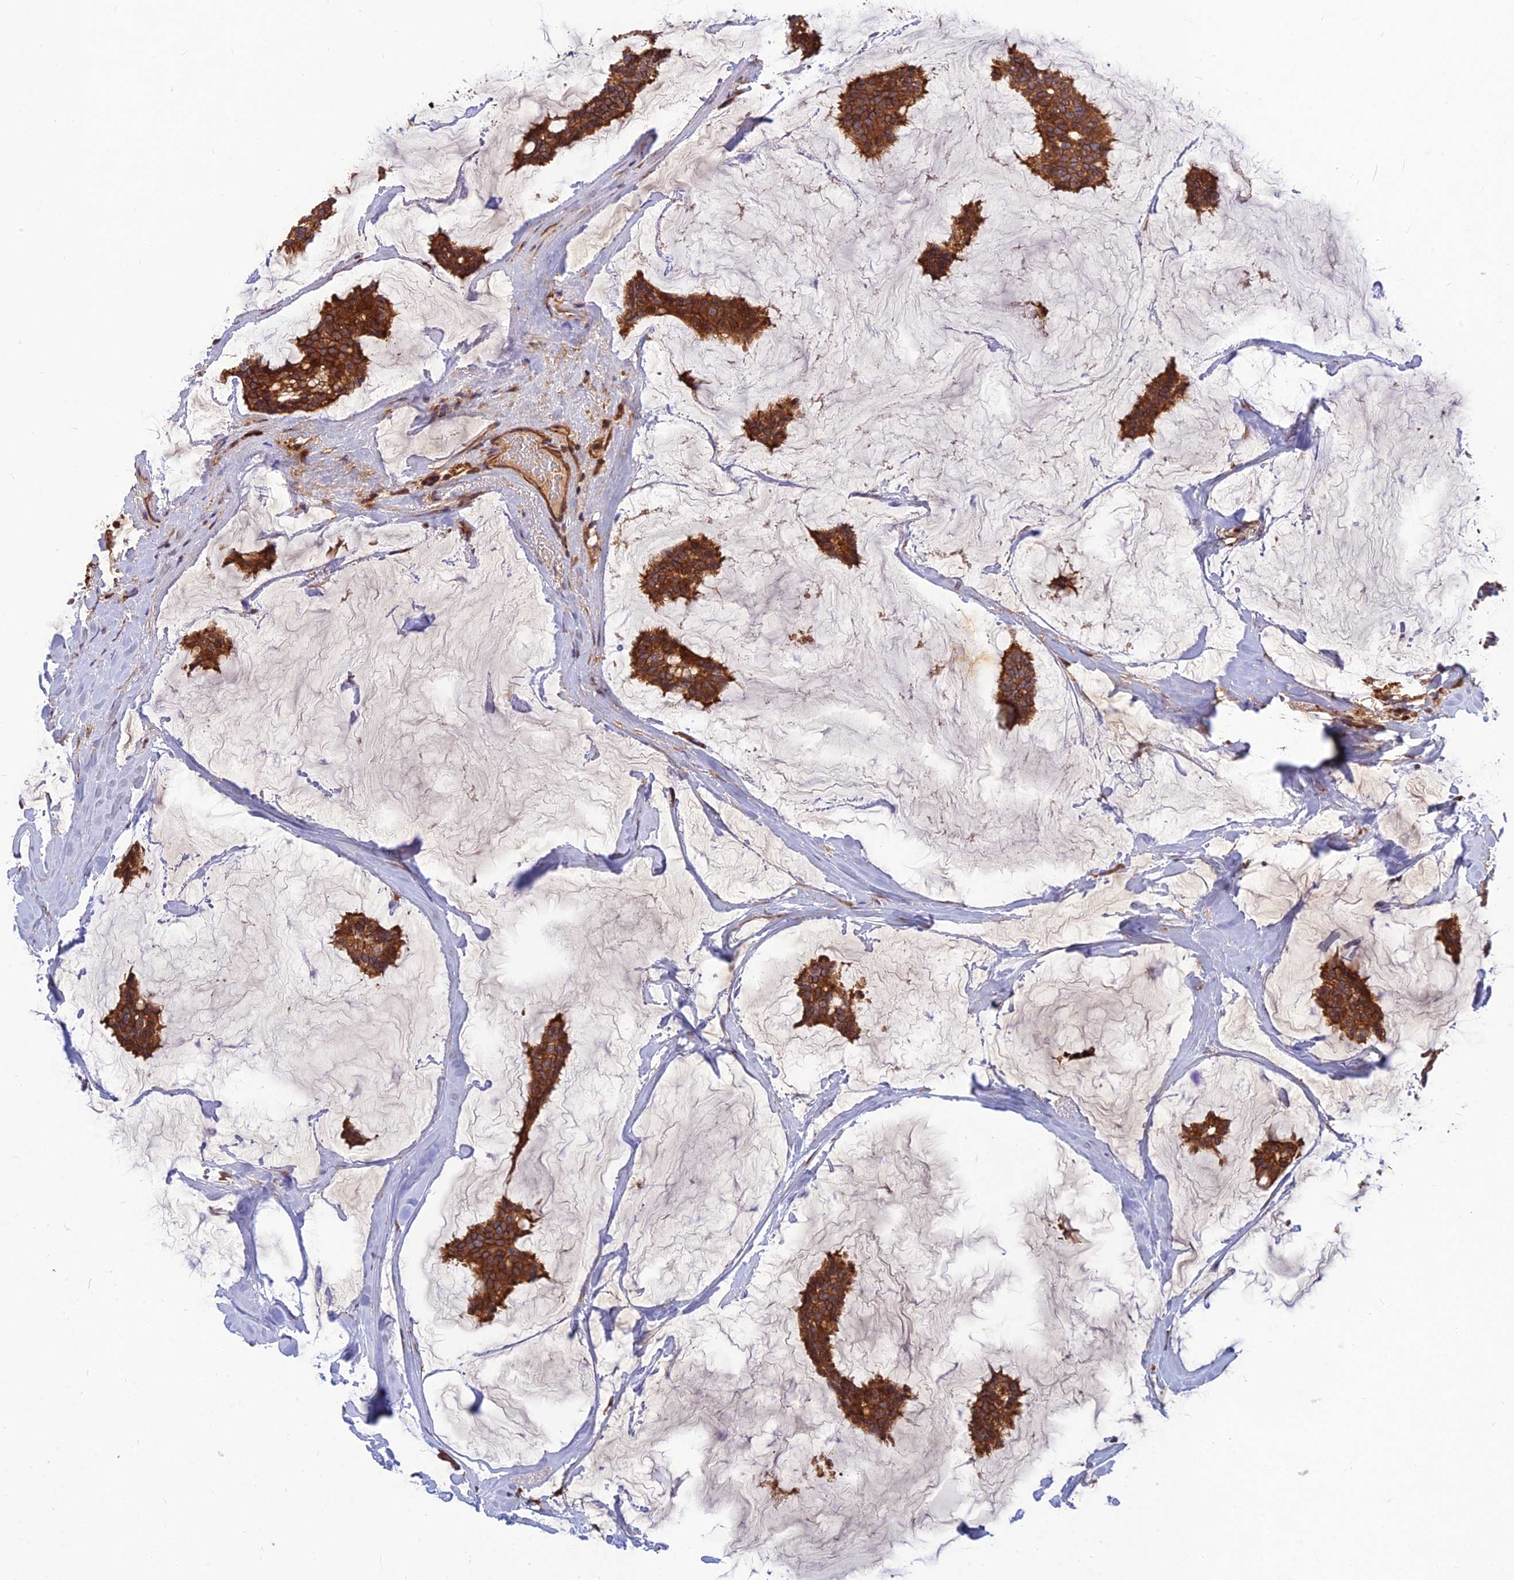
{"staining": {"intensity": "strong", "quantity": ">75%", "location": "cytoplasmic/membranous"}, "tissue": "breast cancer", "cell_type": "Tumor cells", "image_type": "cancer", "snomed": [{"axis": "morphology", "description": "Duct carcinoma"}, {"axis": "topography", "description": "Breast"}], "caption": "Breast infiltrating ductal carcinoma stained for a protein (brown) shows strong cytoplasmic/membranous positive expression in about >75% of tumor cells.", "gene": "RELCH", "patient": {"sex": "female", "age": 93}}